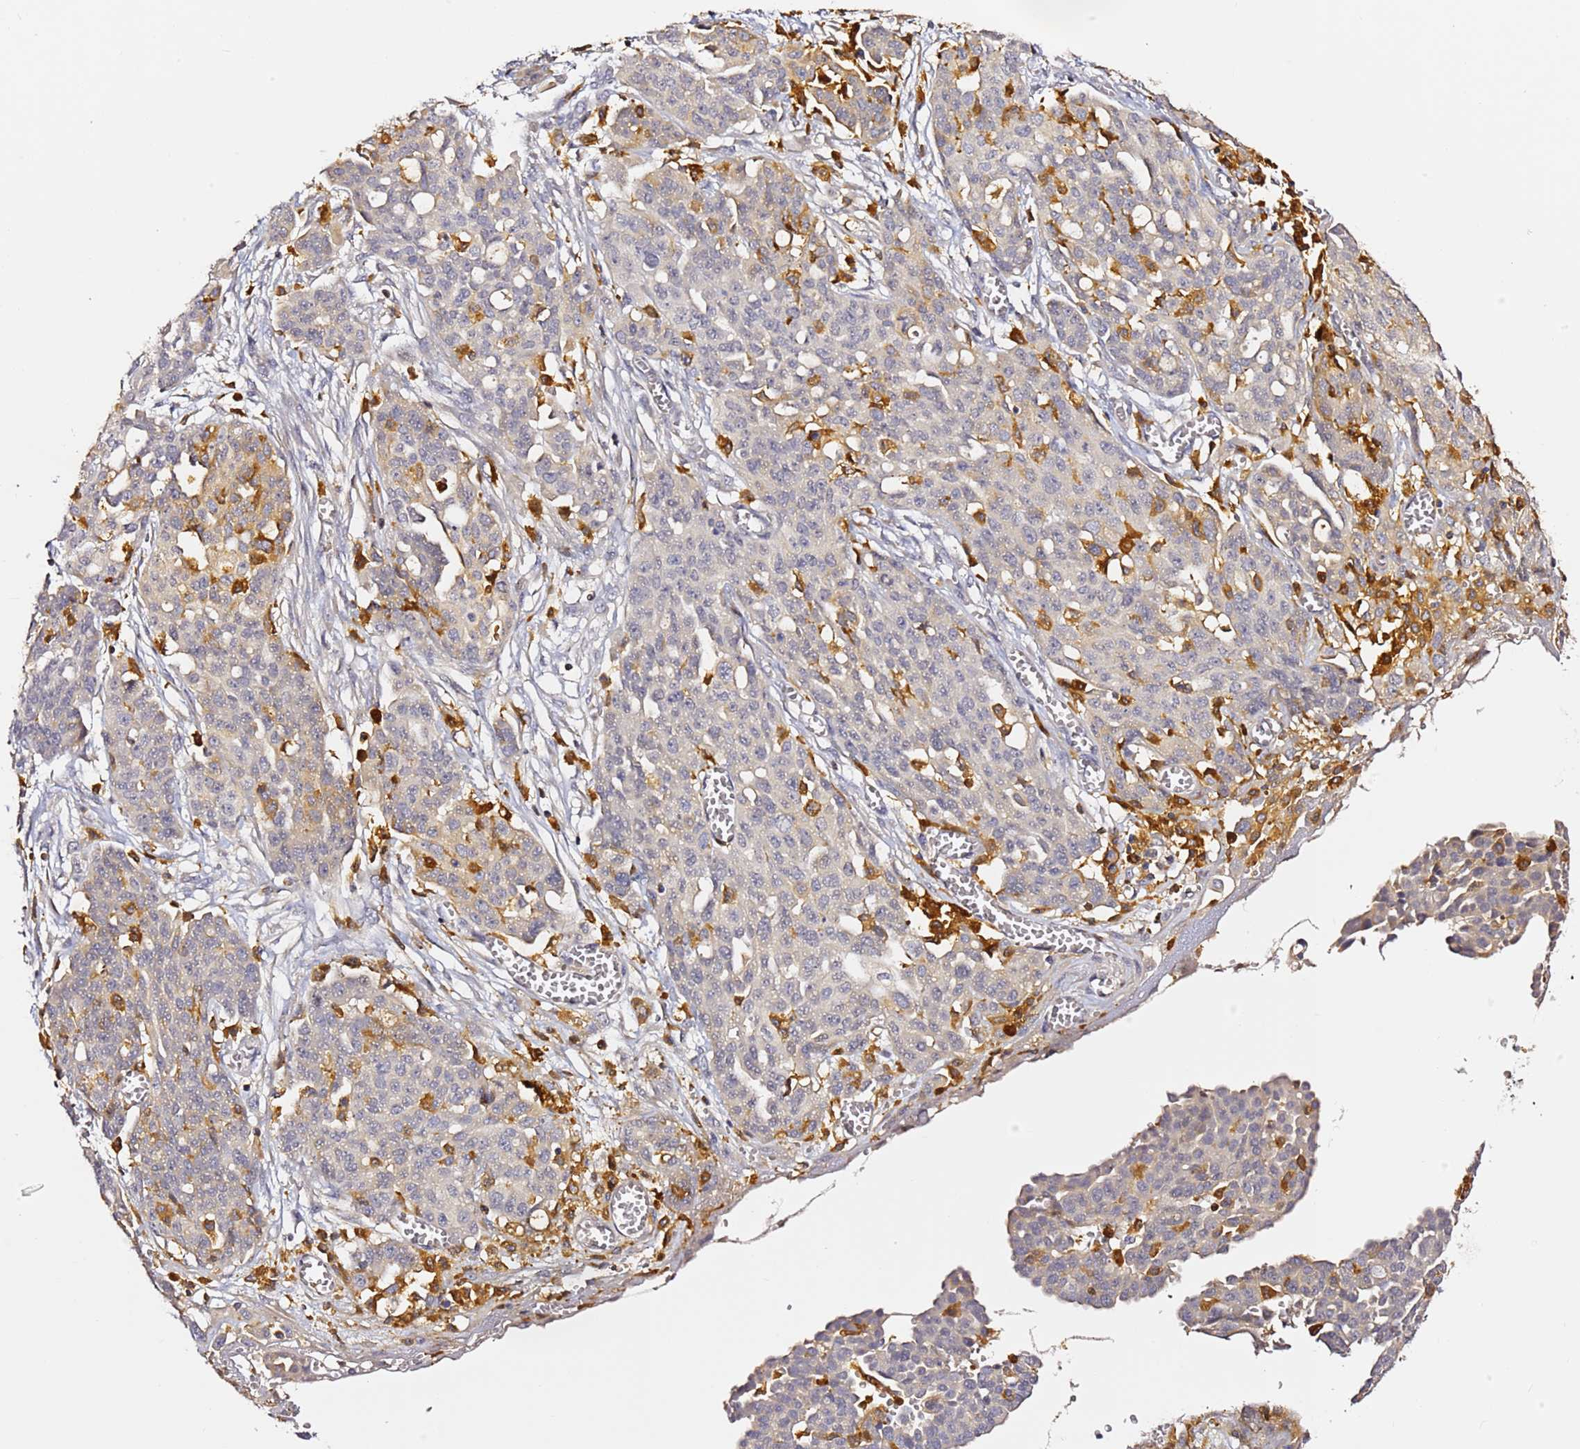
{"staining": {"intensity": "moderate", "quantity": "<25%", "location": "cytoplasmic/membranous"}, "tissue": "ovarian cancer", "cell_type": "Tumor cells", "image_type": "cancer", "snomed": [{"axis": "morphology", "description": "Cystadenocarcinoma, serous, NOS"}, {"axis": "topography", "description": "Soft tissue"}, {"axis": "topography", "description": "Ovary"}], "caption": "Tumor cells show low levels of moderate cytoplasmic/membranous expression in about <25% of cells in human ovarian cancer (serous cystadenocarcinoma).", "gene": "IL4I1", "patient": {"sex": "female", "age": 57}}